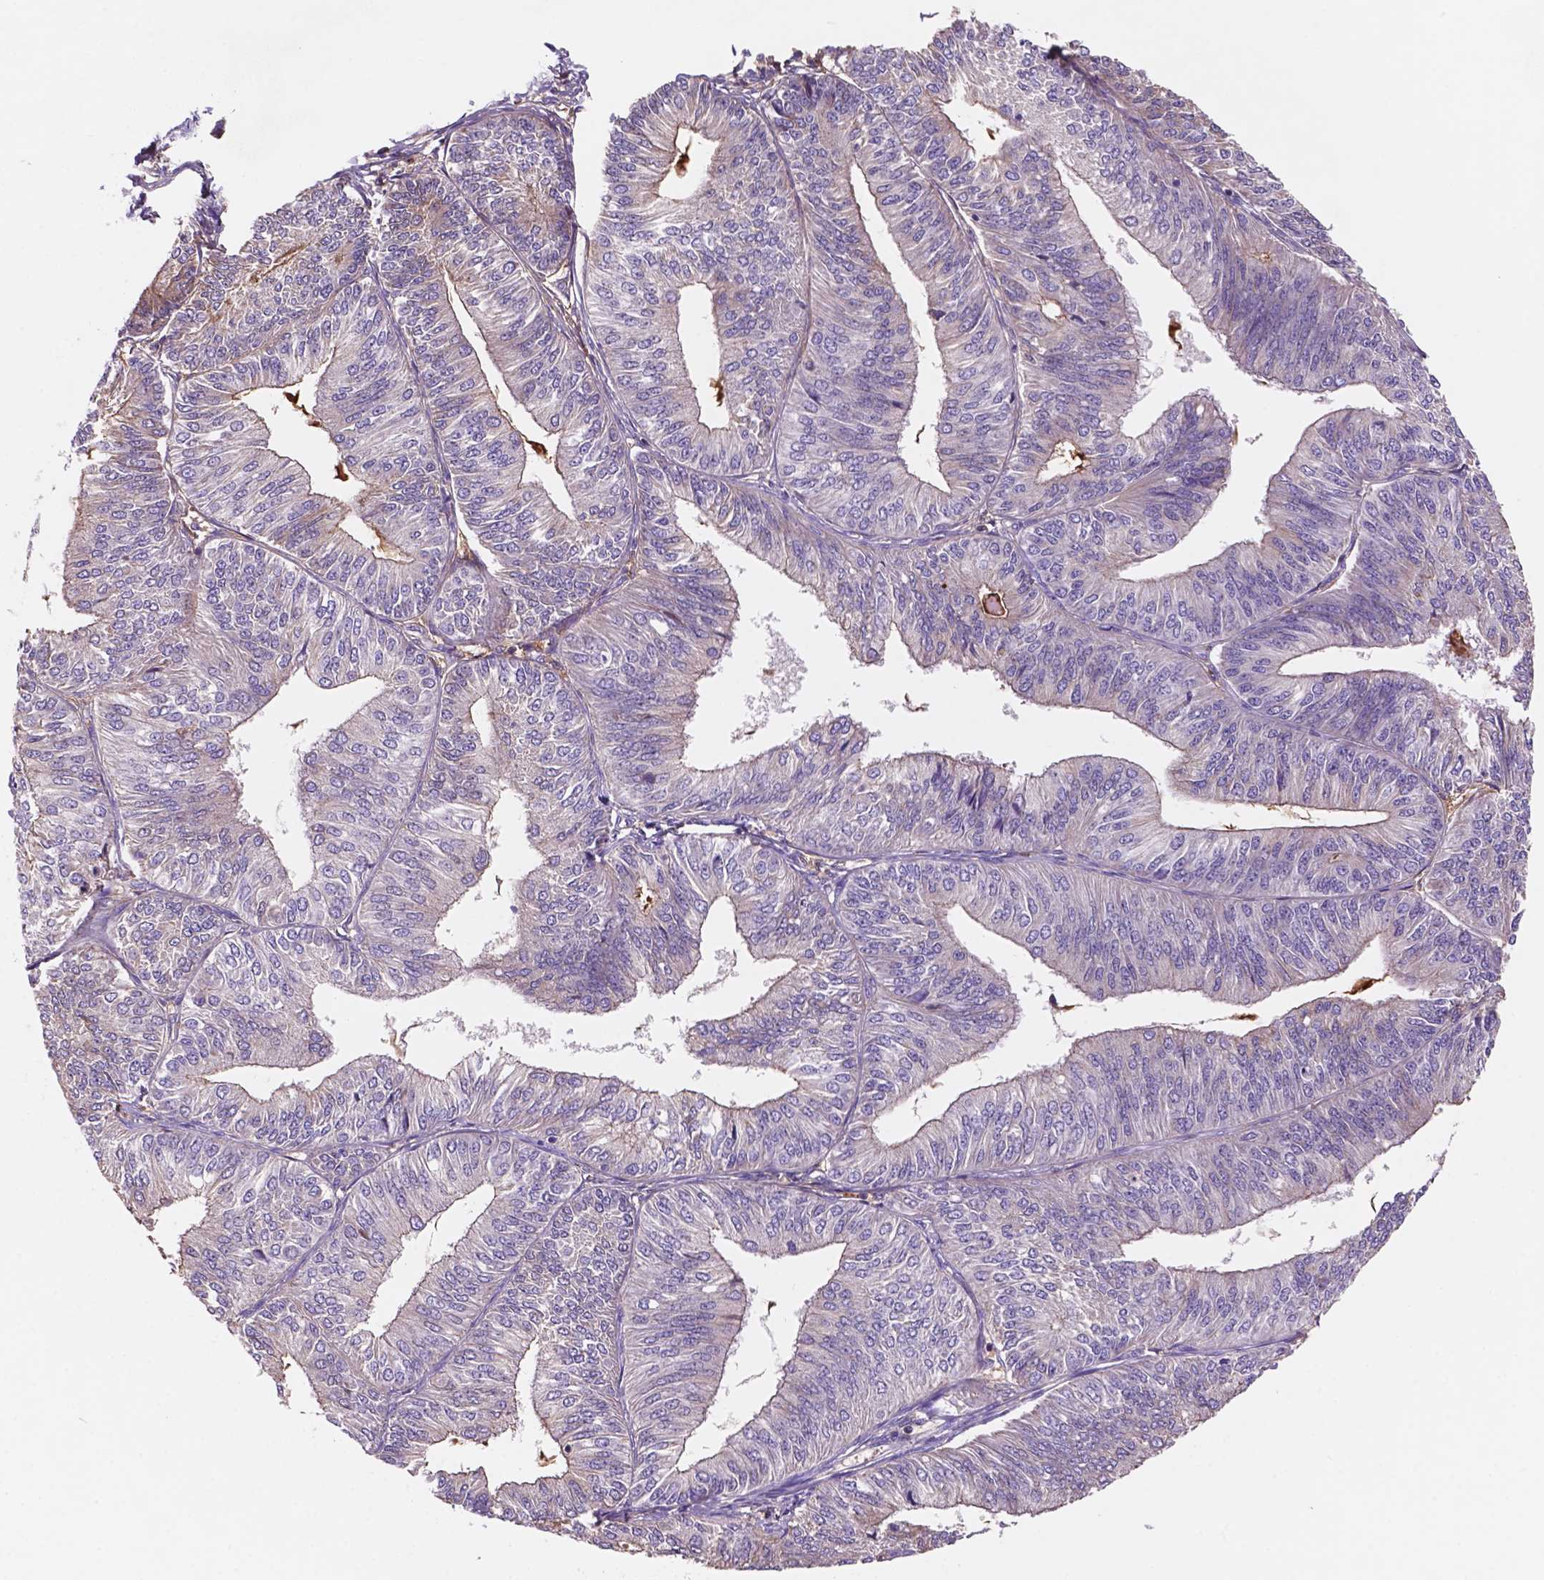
{"staining": {"intensity": "weak", "quantity": "<25%", "location": "cytoplasmic/membranous"}, "tissue": "endometrial cancer", "cell_type": "Tumor cells", "image_type": "cancer", "snomed": [{"axis": "morphology", "description": "Adenocarcinoma, NOS"}, {"axis": "topography", "description": "Endometrium"}], "caption": "The micrograph reveals no significant positivity in tumor cells of adenocarcinoma (endometrial).", "gene": "MKRN2OS", "patient": {"sex": "female", "age": 58}}